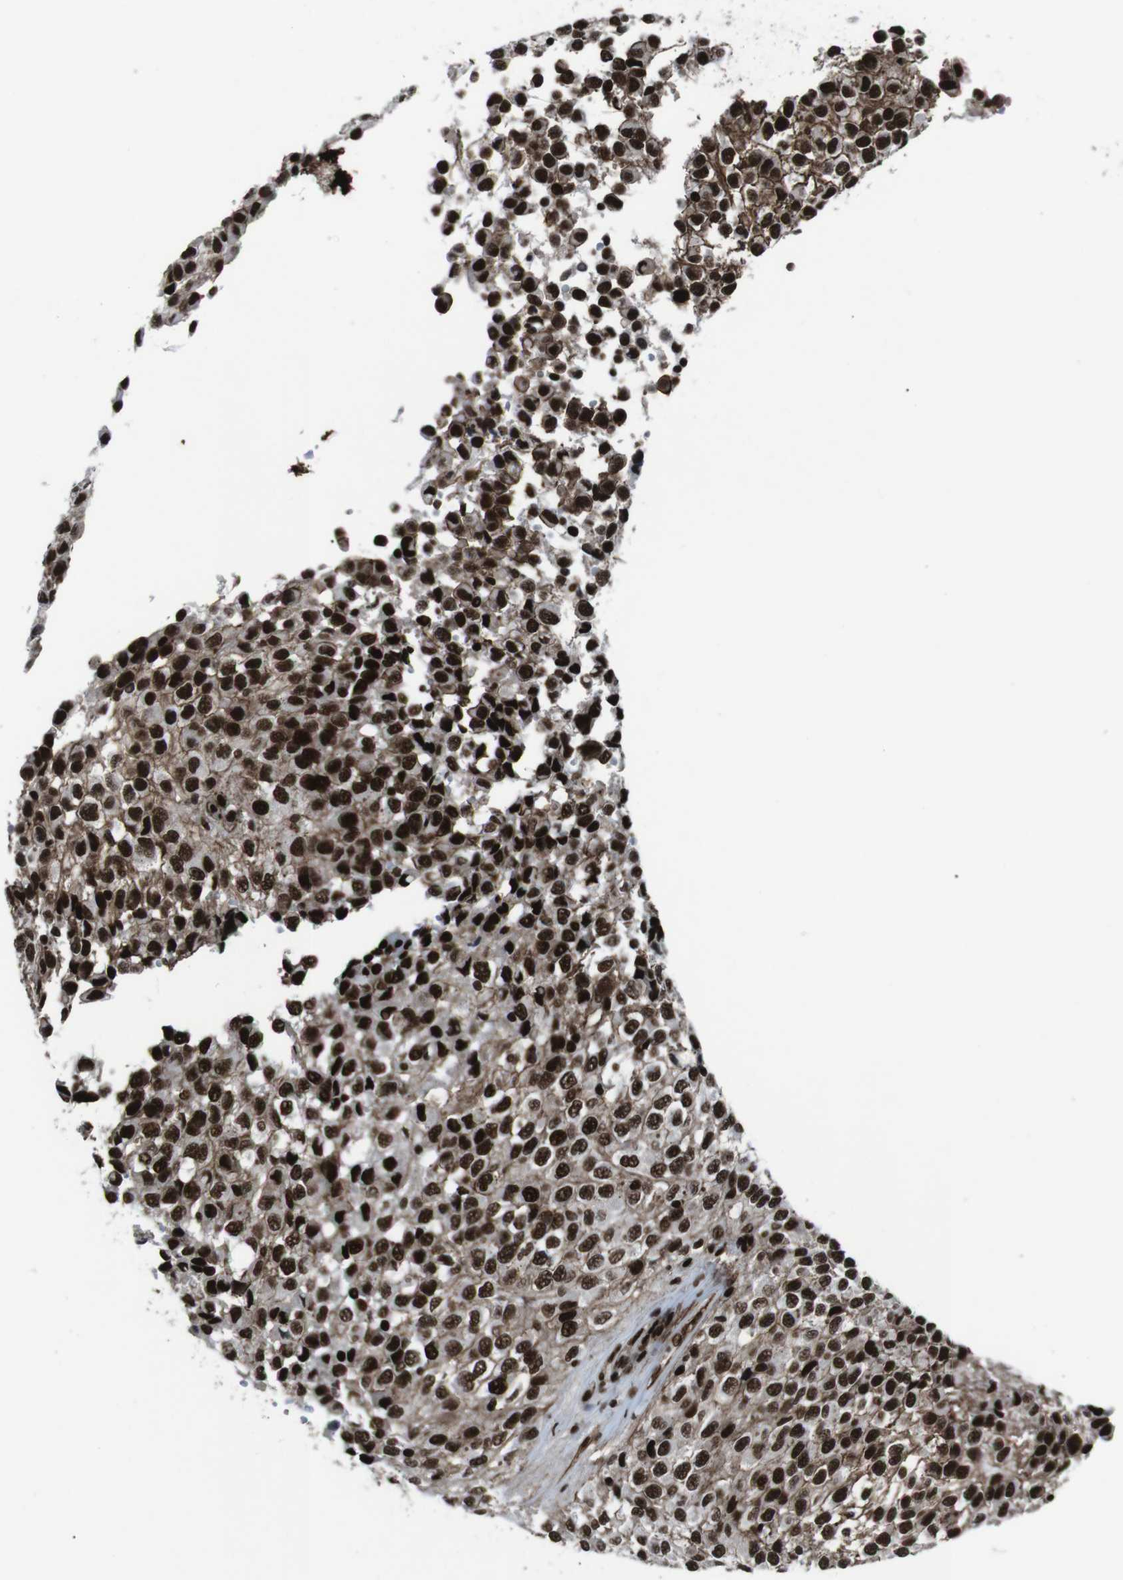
{"staining": {"intensity": "strong", "quantity": ">75%", "location": "nuclear"}, "tissue": "glioma", "cell_type": "Tumor cells", "image_type": "cancer", "snomed": [{"axis": "morphology", "description": "Glioma, malignant, High grade"}, {"axis": "topography", "description": "Brain"}], "caption": "Protein staining reveals strong nuclear positivity in about >75% of tumor cells in glioma.", "gene": "HNRNPU", "patient": {"sex": "male", "age": 32}}